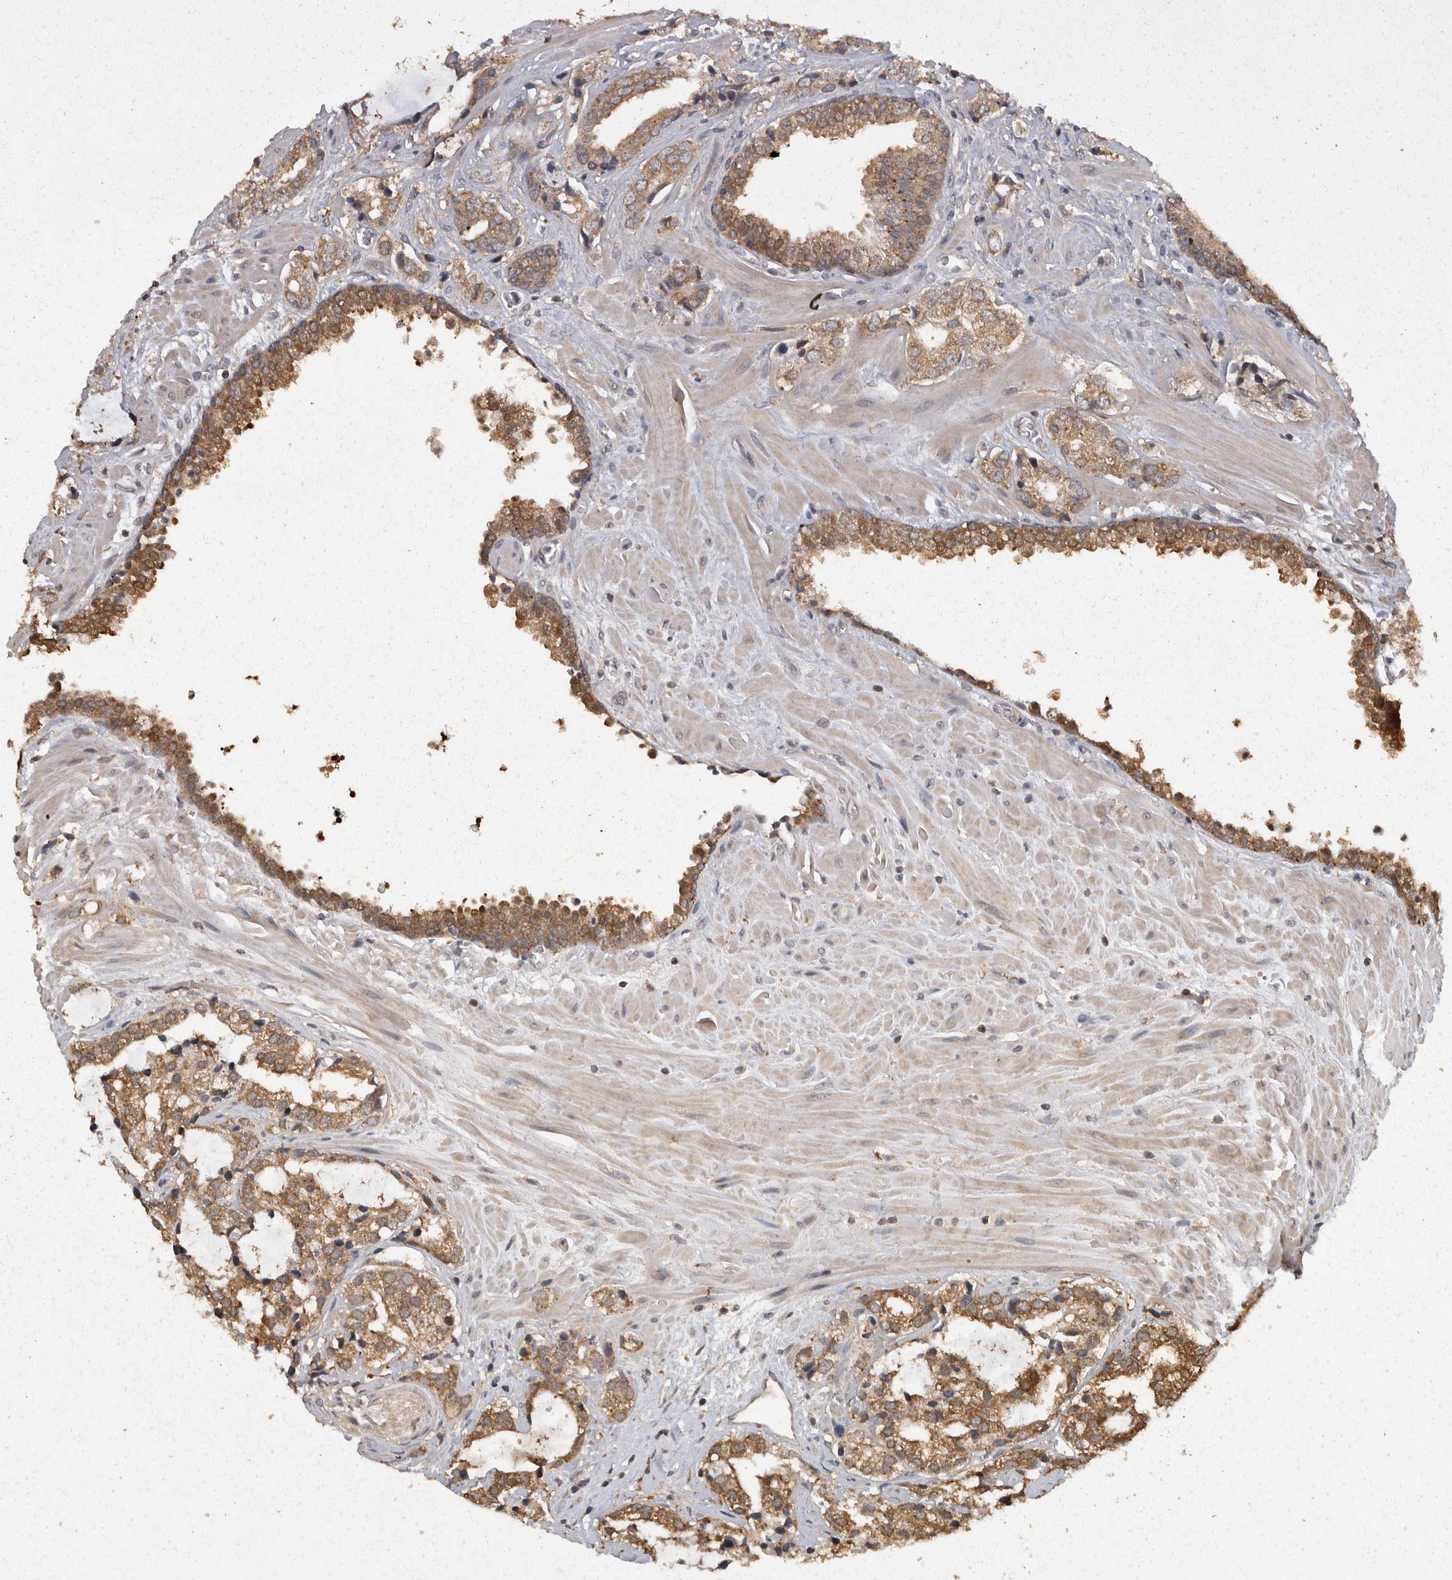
{"staining": {"intensity": "moderate", "quantity": ">75%", "location": "cytoplasmic/membranous"}, "tissue": "prostate cancer", "cell_type": "Tumor cells", "image_type": "cancer", "snomed": [{"axis": "morphology", "description": "Adenocarcinoma, High grade"}, {"axis": "topography", "description": "Prostate"}], "caption": "An image of human prostate cancer (high-grade adenocarcinoma) stained for a protein displays moderate cytoplasmic/membranous brown staining in tumor cells.", "gene": "ACAT2", "patient": {"sex": "male", "age": 66}}